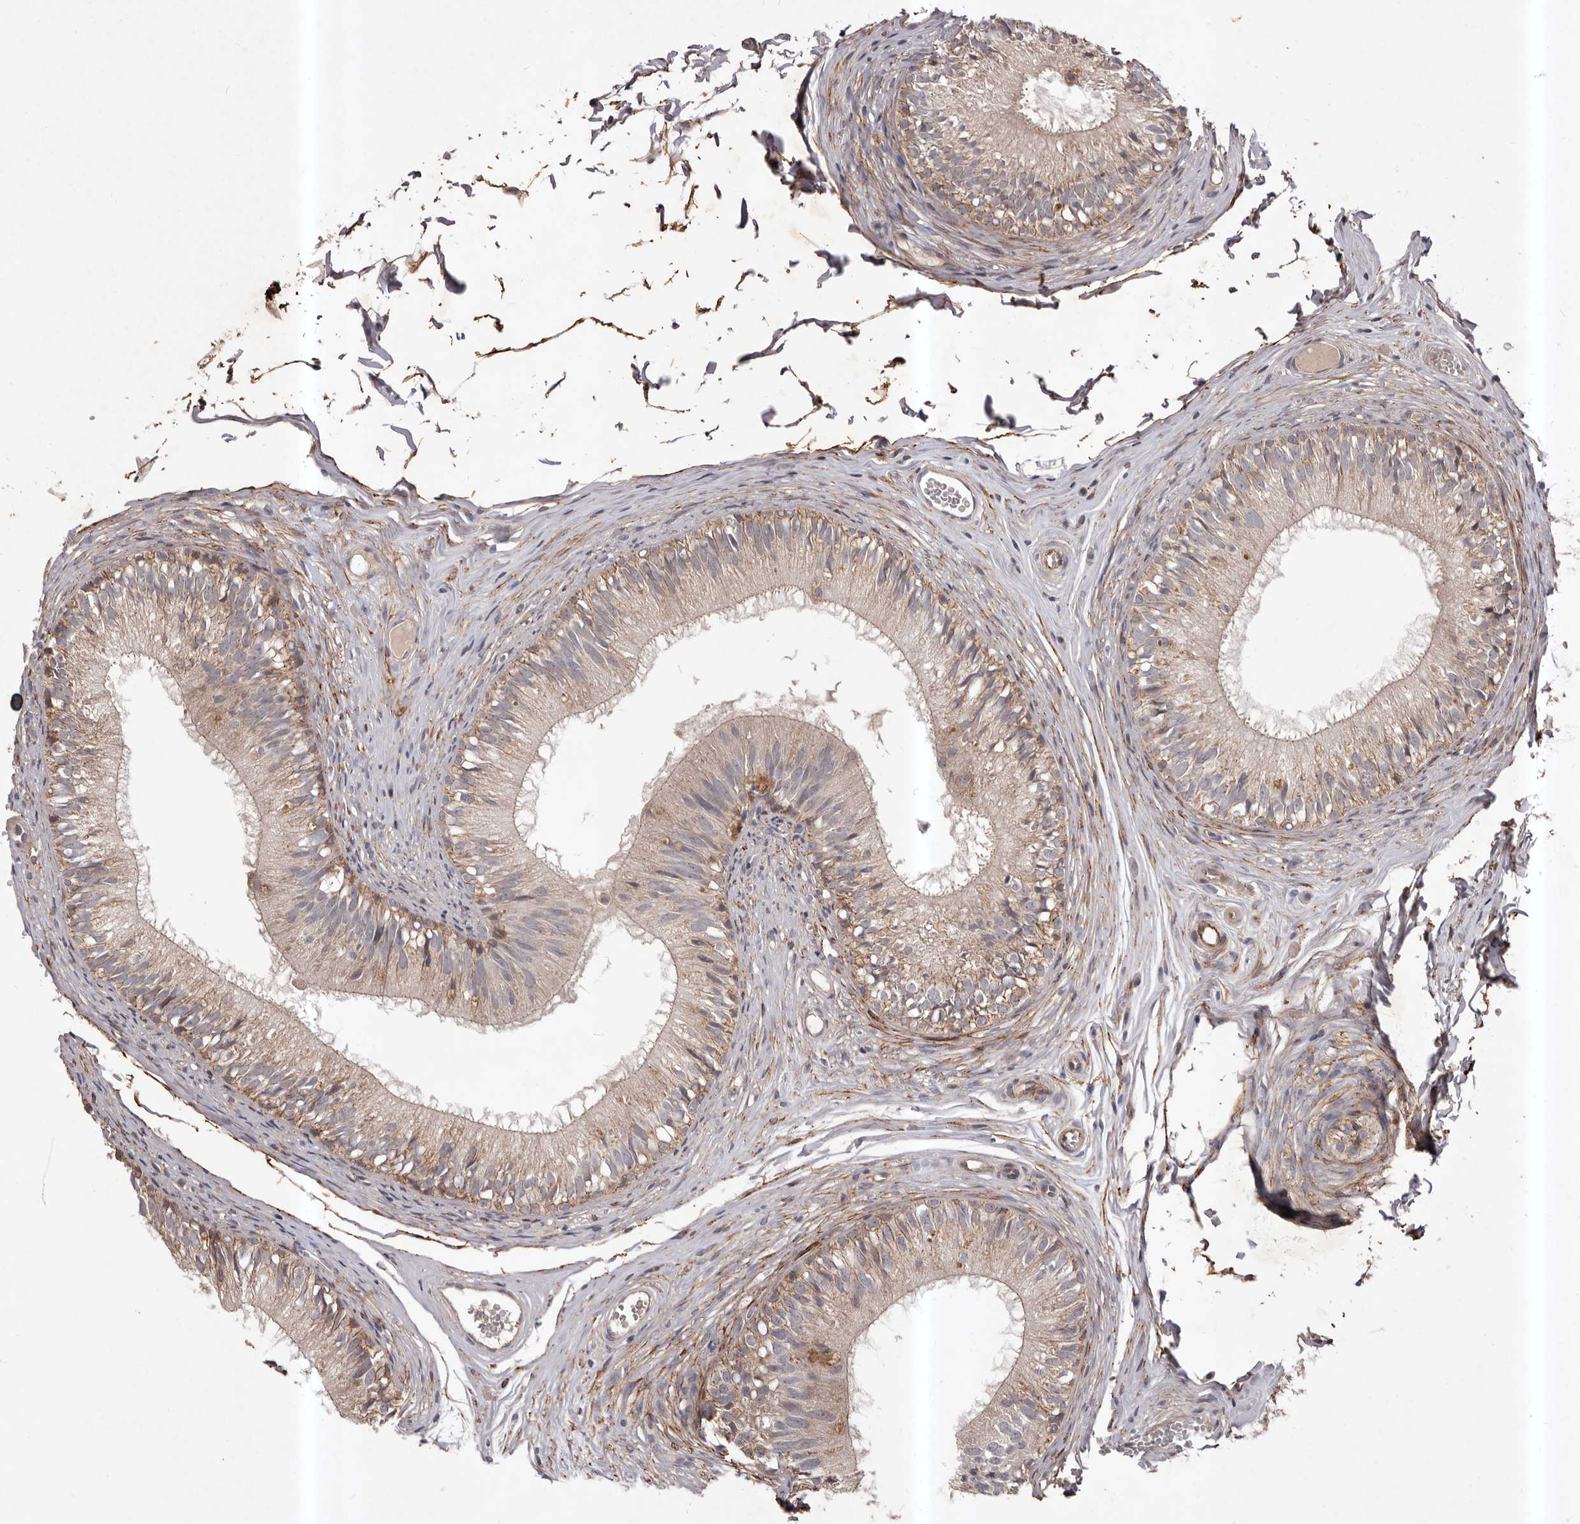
{"staining": {"intensity": "weak", "quantity": "25%-75%", "location": "cytoplasmic/membranous"}, "tissue": "epididymis", "cell_type": "Glandular cells", "image_type": "normal", "snomed": [{"axis": "morphology", "description": "Normal tissue, NOS"}, {"axis": "morphology", "description": "Seminoma in situ"}, {"axis": "topography", "description": "Testis"}, {"axis": "topography", "description": "Epididymis"}], "caption": "Protein staining by IHC demonstrates weak cytoplasmic/membranous positivity in about 25%-75% of glandular cells in benign epididymis.", "gene": "HBS1L", "patient": {"sex": "male", "age": 28}}